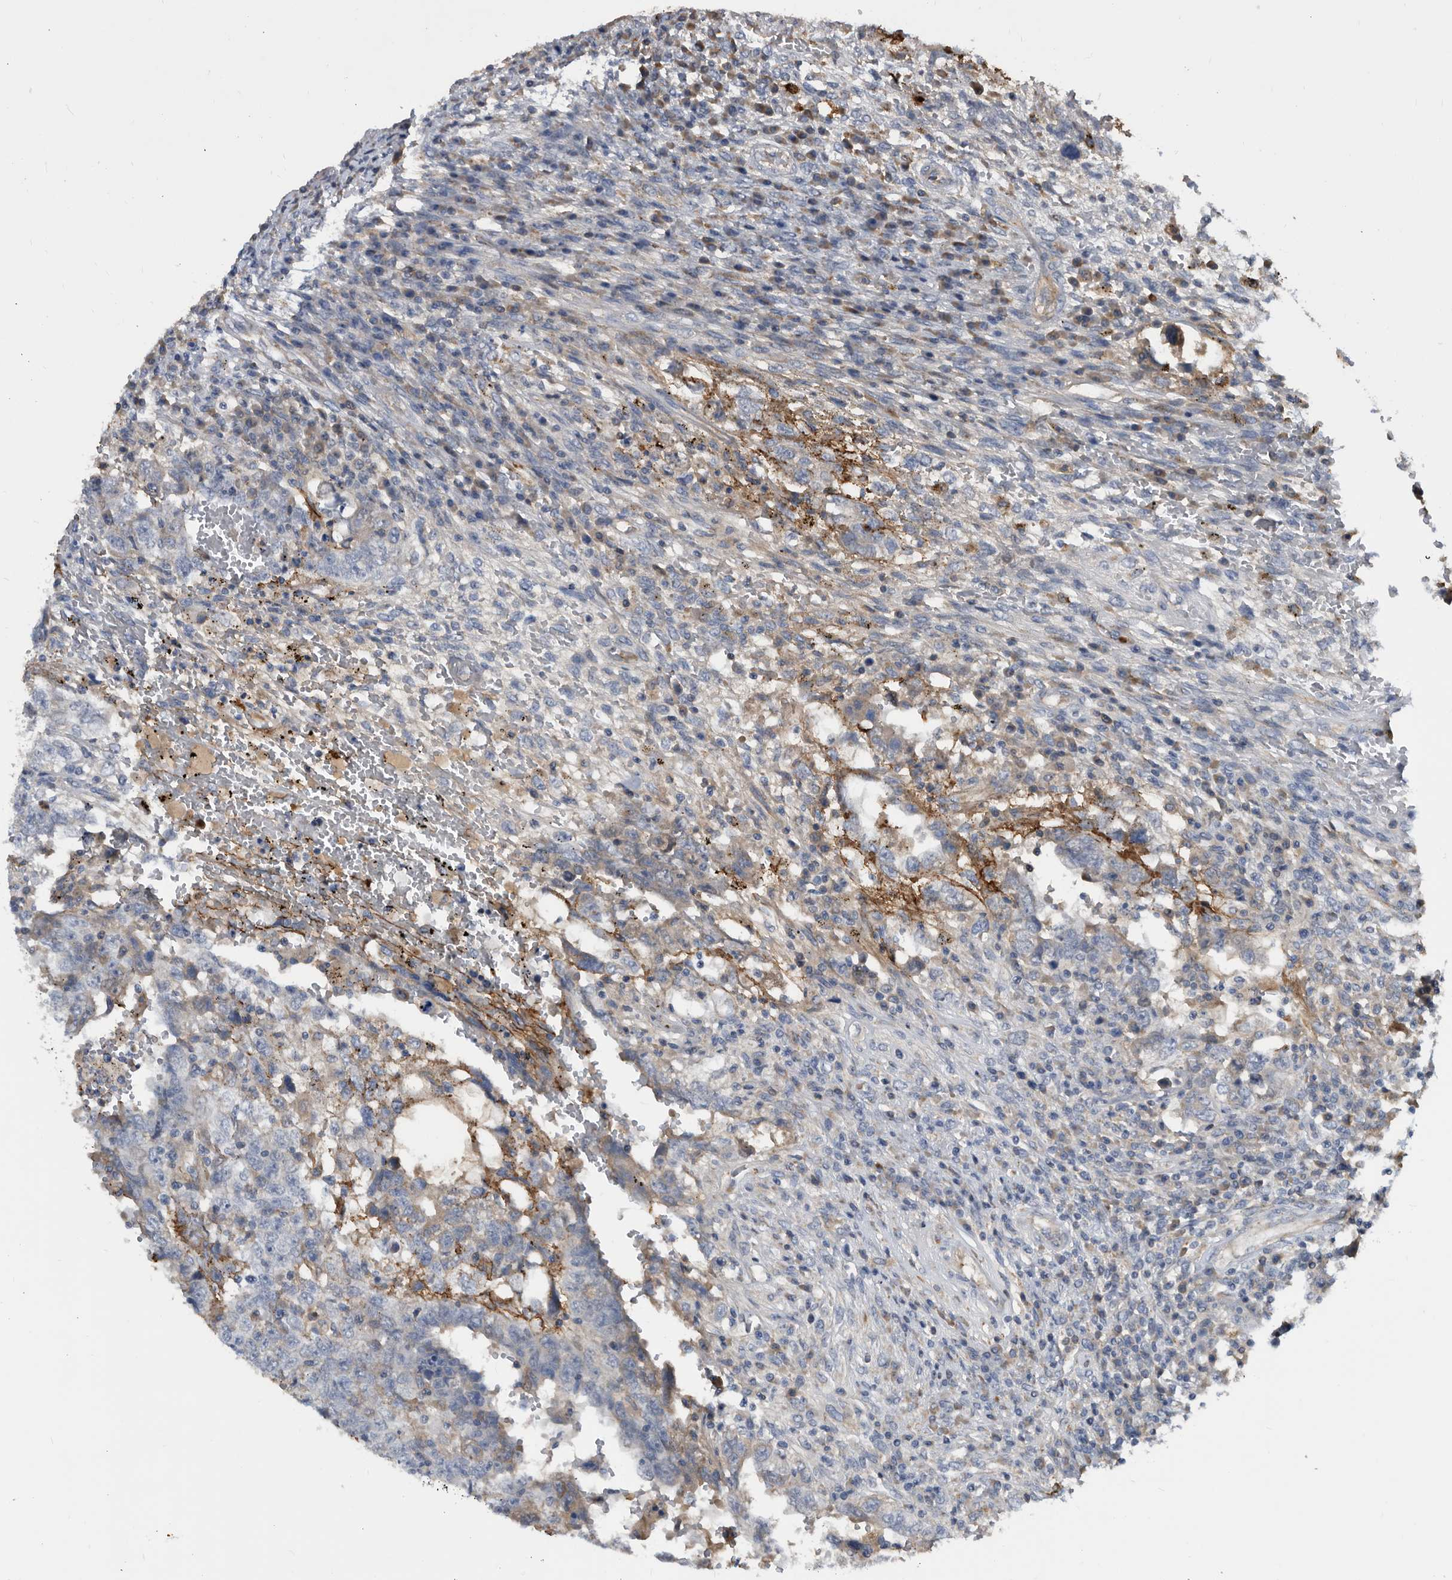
{"staining": {"intensity": "weak", "quantity": "<25%", "location": "cytoplasmic/membranous"}, "tissue": "testis cancer", "cell_type": "Tumor cells", "image_type": "cancer", "snomed": [{"axis": "morphology", "description": "Carcinoma, Embryonal, NOS"}, {"axis": "topography", "description": "Testis"}], "caption": "A high-resolution image shows immunohistochemistry staining of embryonal carcinoma (testis), which exhibits no significant positivity in tumor cells.", "gene": "PI15", "patient": {"sex": "male", "age": 26}}